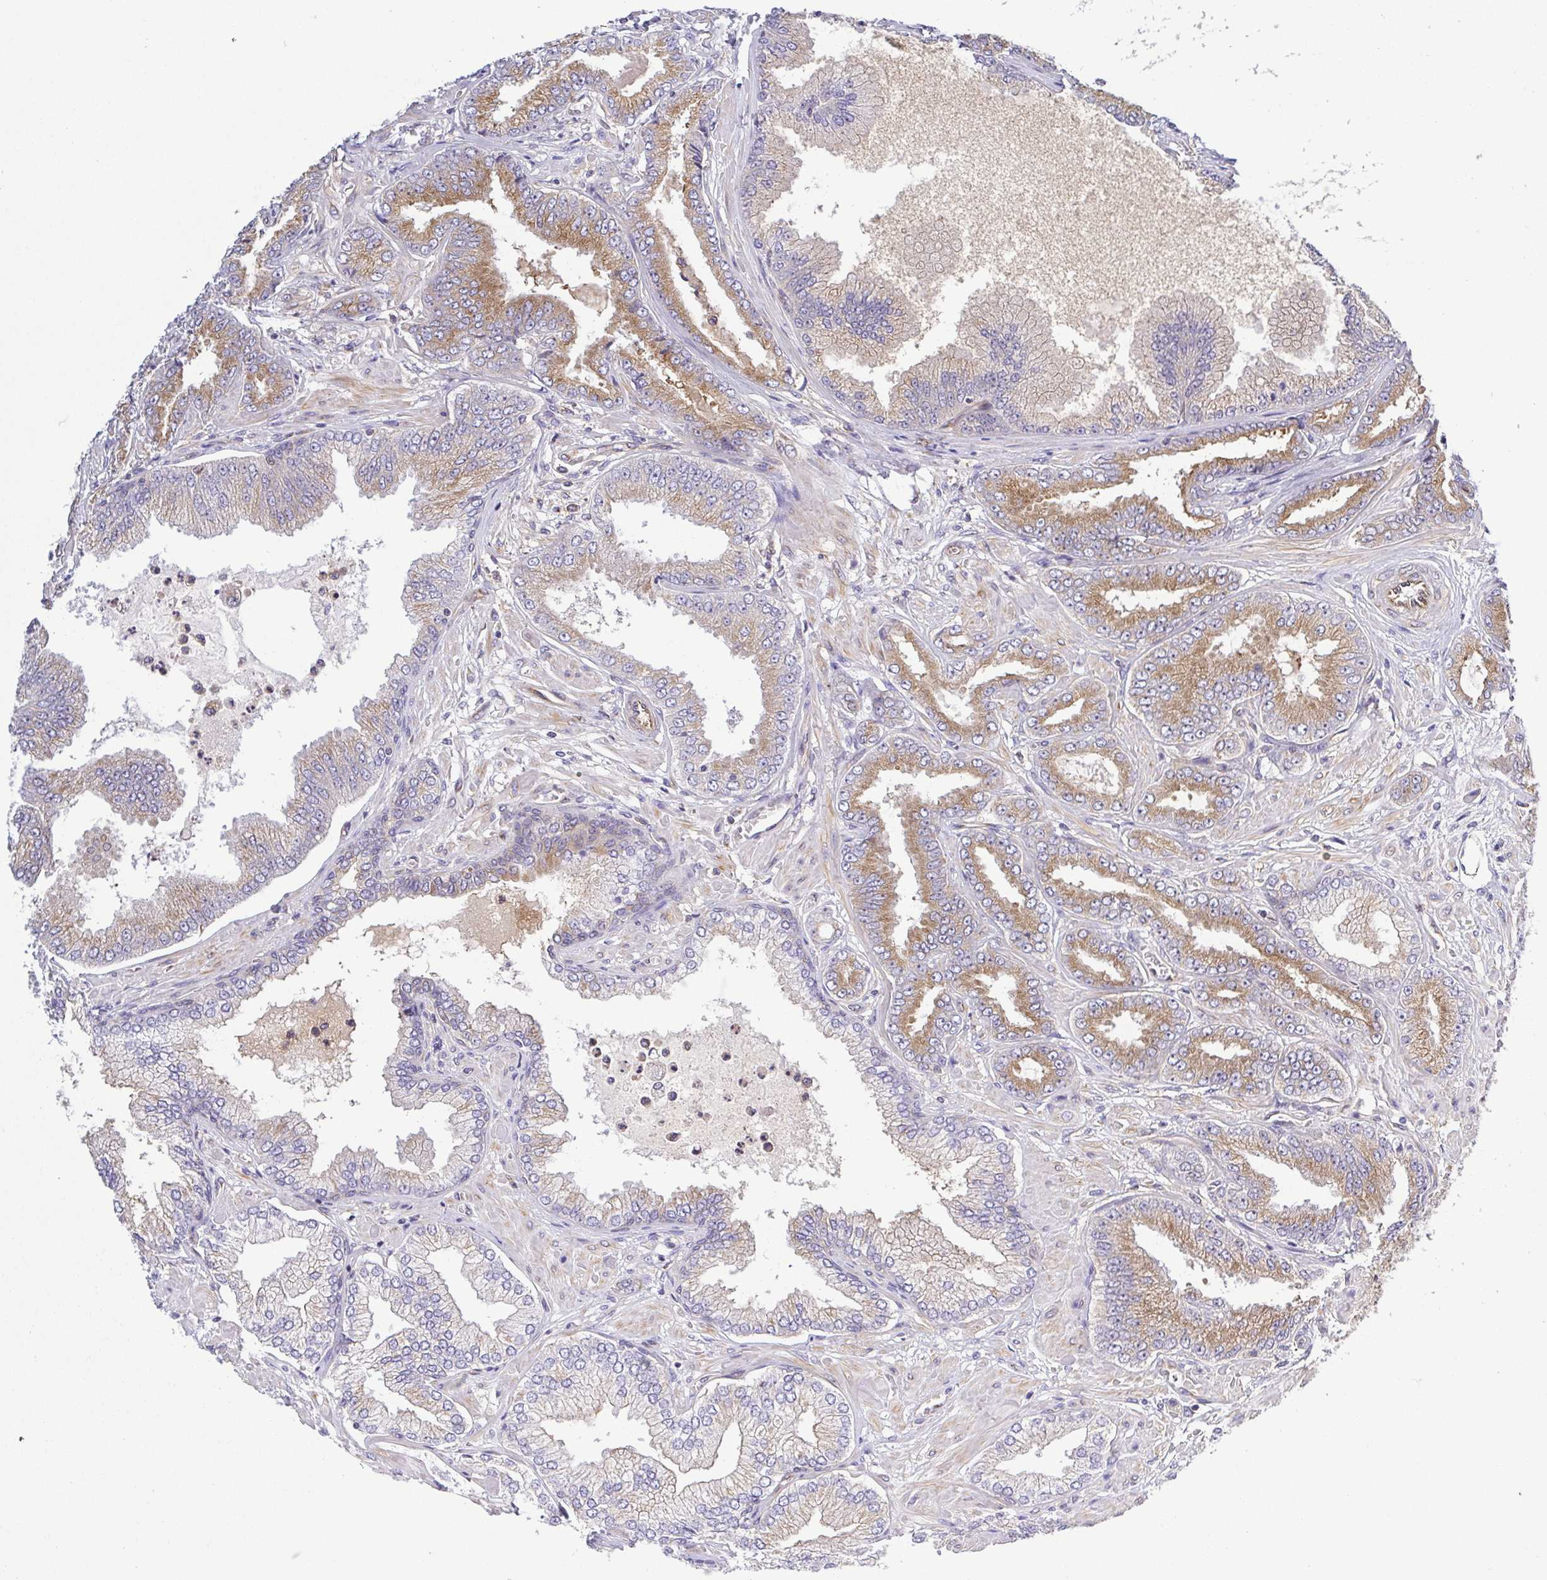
{"staining": {"intensity": "moderate", "quantity": "25%-75%", "location": "cytoplasmic/membranous"}, "tissue": "prostate cancer", "cell_type": "Tumor cells", "image_type": "cancer", "snomed": [{"axis": "morphology", "description": "Adenocarcinoma, Low grade"}, {"axis": "topography", "description": "Prostate"}], "caption": "A histopathology image showing moderate cytoplasmic/membranous staining in approximately 25%-75% of tumor cells in prostate cancer, as visualized by brown immunohistochemical staining.", "gene": "KIF5B", "patient": {"sex": "male", "age": 55}}